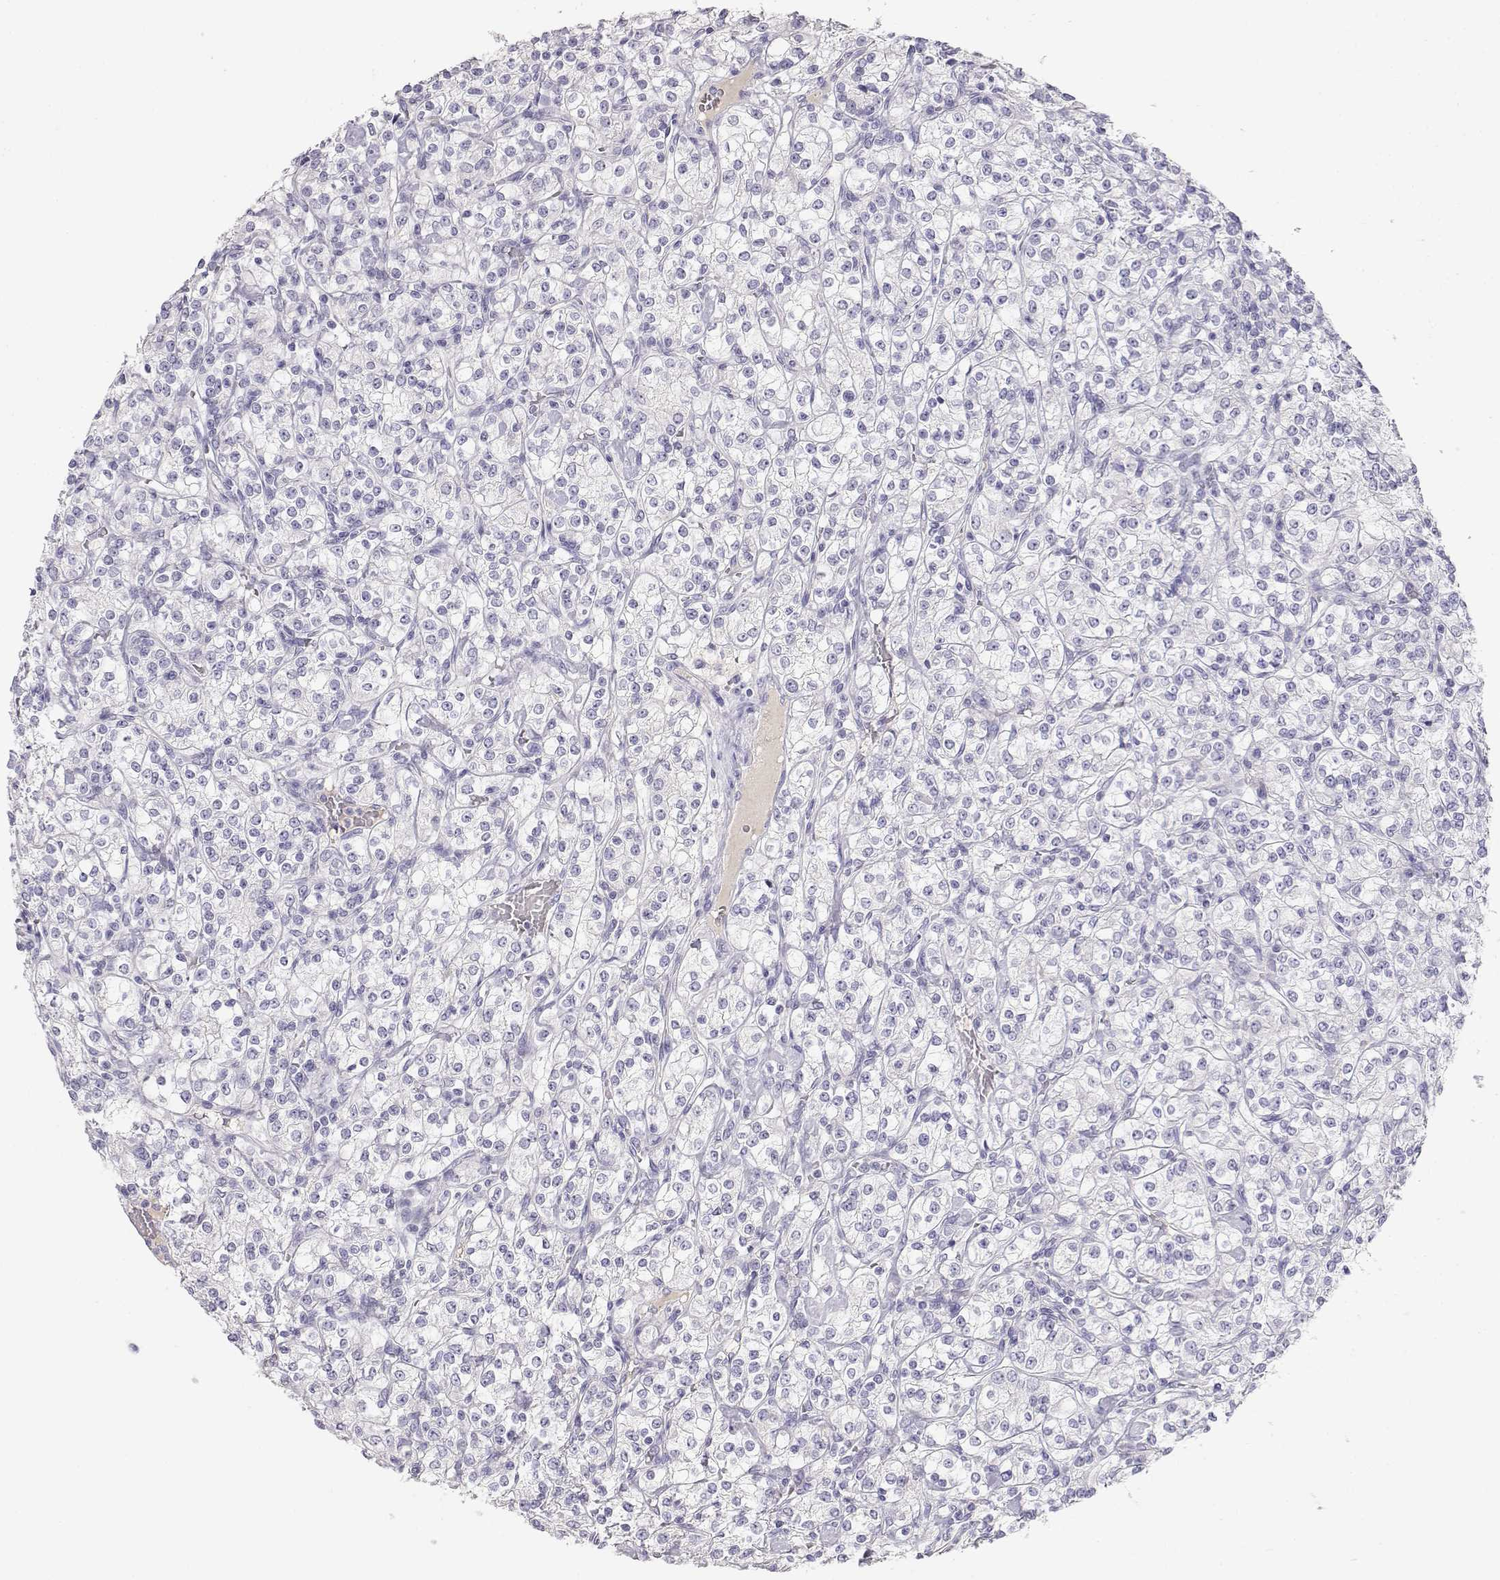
{"staining": {"intensity": "negative", "quantity": "none", "location": "none"}, "tissue": "renal cancer", "cell_type": "Tumor cells", "image_type": "cancer", "snomed": [{"axis": "morphology", "description": "Adenocarcinoma, NOS"}, {"axis": "topography", "description": "Kidney"}], "caption": "This photomicrograph is of adenocarcinoma (renal) stained with immunohistochemistry (IHC) to label a protein in brown with the nuclei are counter-stained blue. There is no expression in tumor cells.", "gene": "GPR174", "patient": {"sex": "male", "age": 77}}